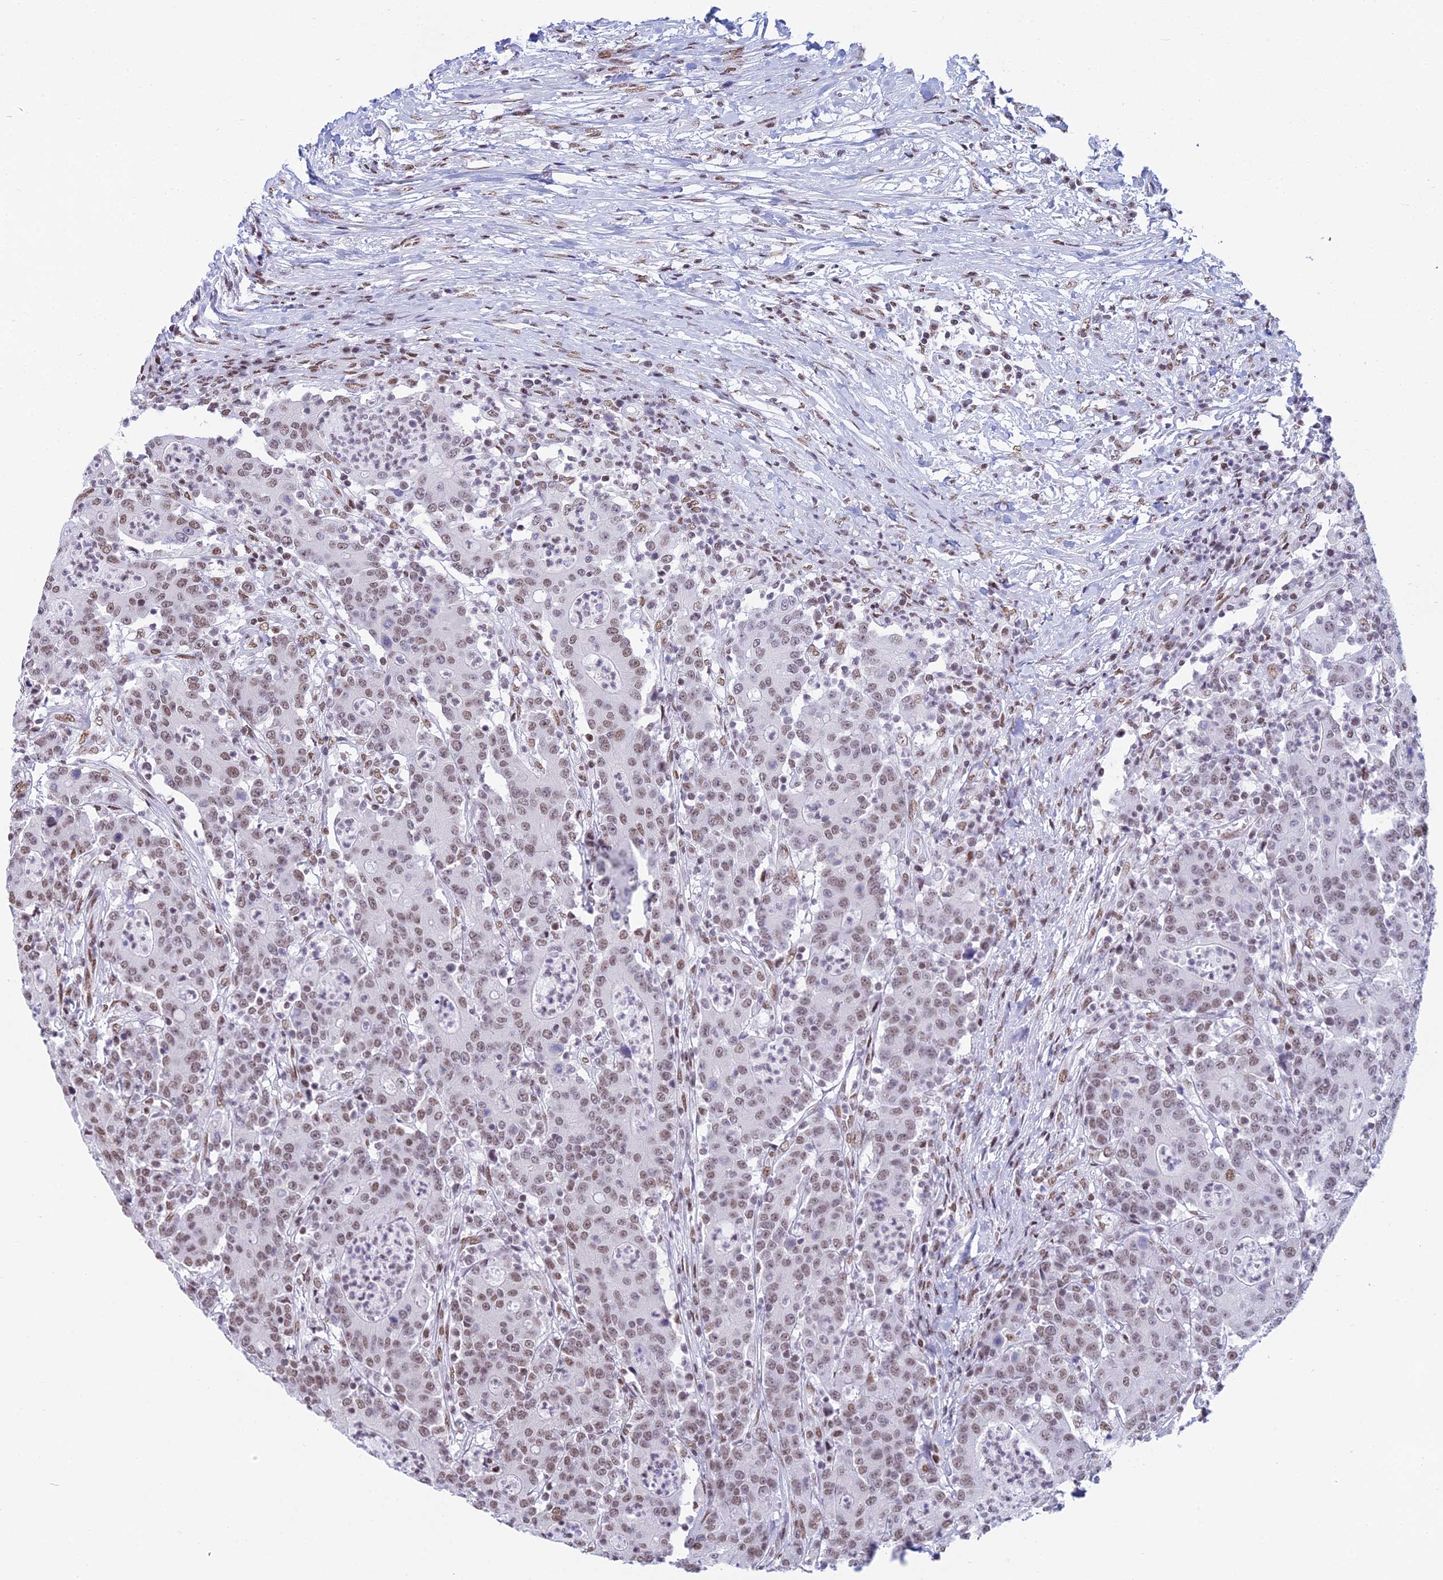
{"staining": {"intensity": "moderate", "quantity": ">75%", "location": "nuclear"}, "tissue": "colorectal cancer", "cell_type": "Tumor cells", "image_type": "cancer", "snomed": [{"axis": "morphology", "description": "Adenocarcinoma, NOS"}, {"axis": "topography", "description": "Colon"}], "caption": "A micrograph of colorectal cancer (adenocarcinoma) stained for a protein exhibits moderate nuclear brown staining in tumor cells.", "gene": "CDC26", "patient": {"sex": "male", "age": 83}}